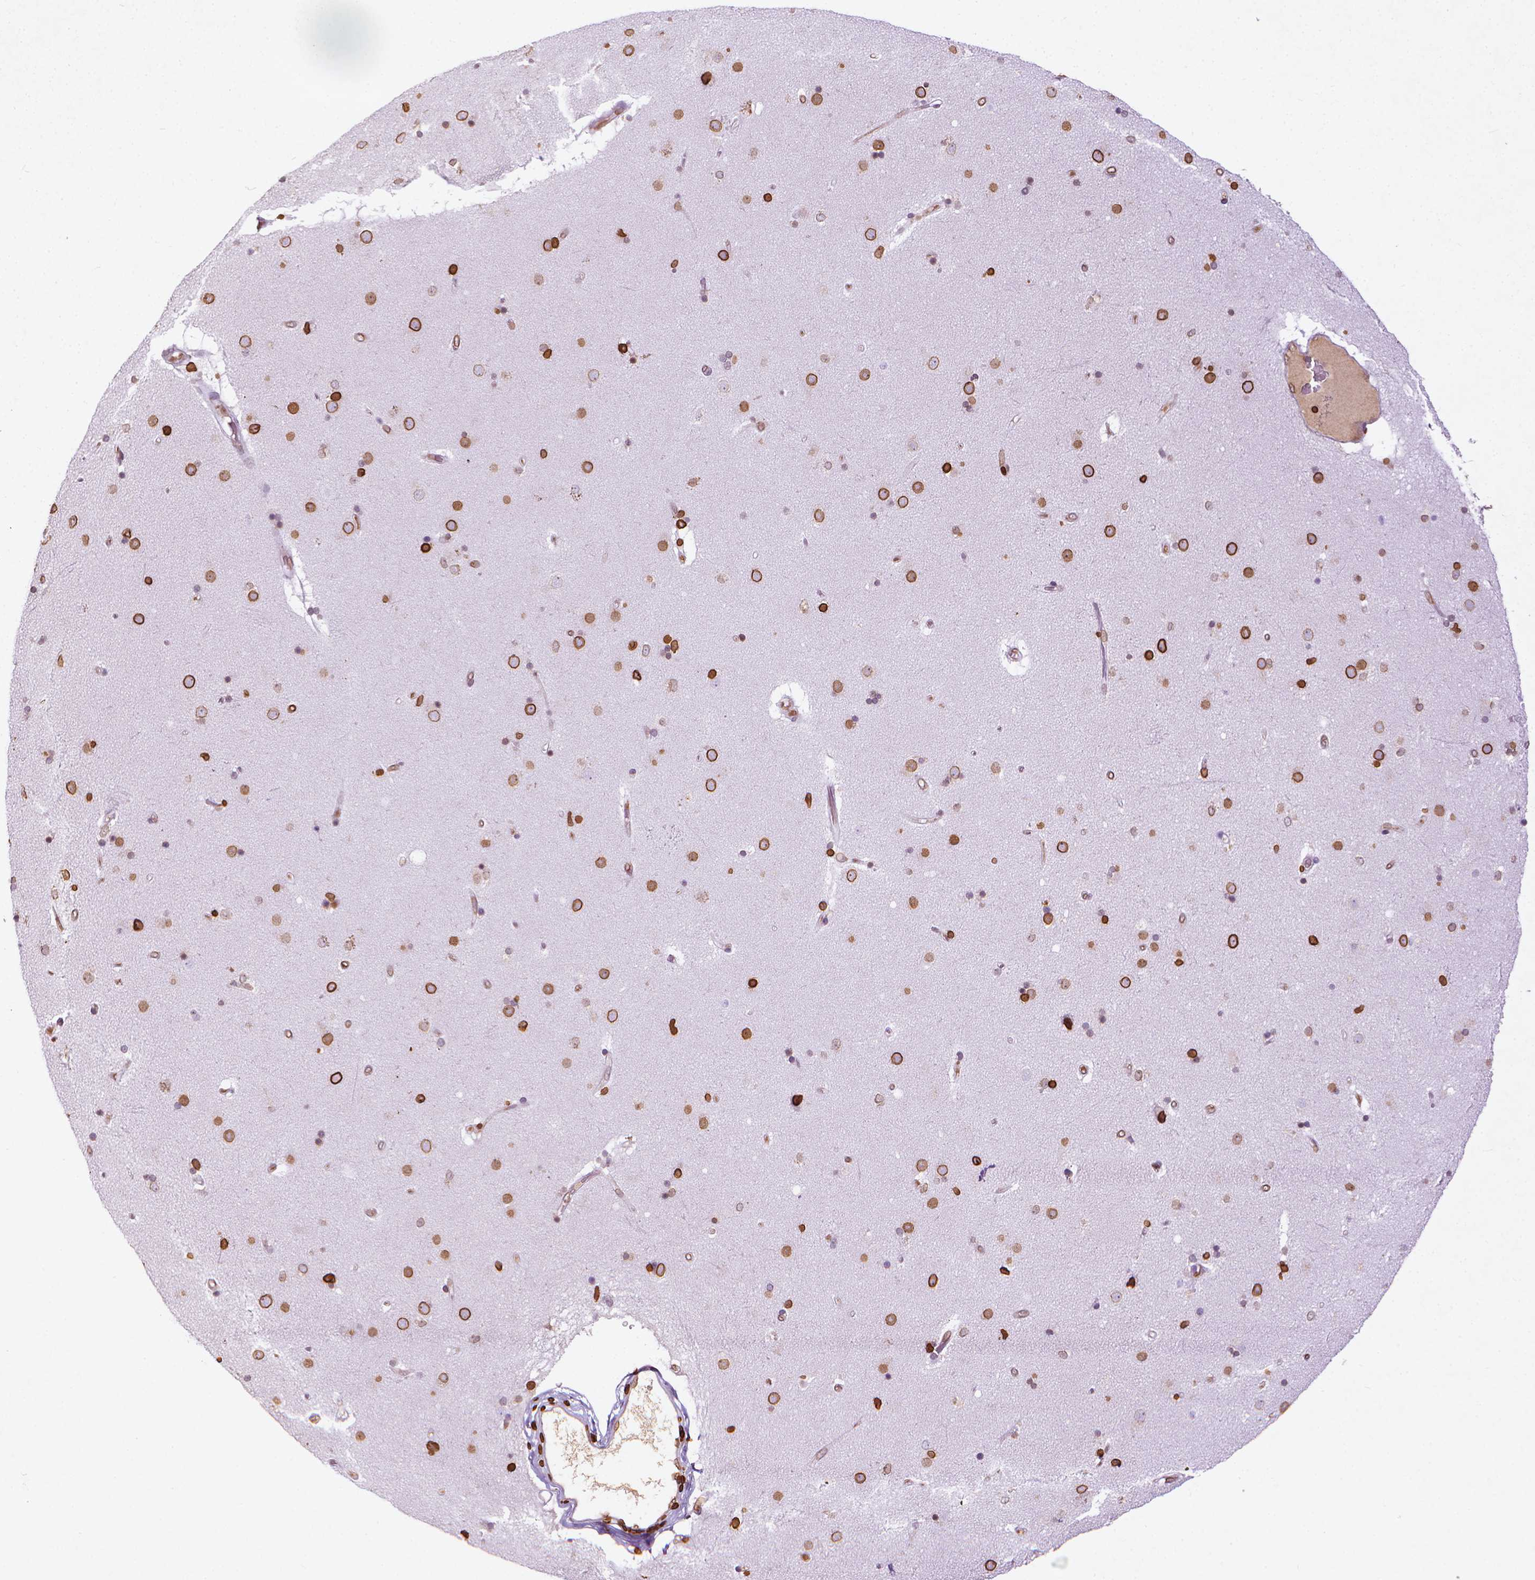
{"staining": {"intensity": "strong", "quantity": "25%-75%", "location": "cytoplasmic/membranous,nuclear"}, "tissue": "caudate", "cell_type": "Glial cells", "image_type": "normal", "snomed": [{"axis": "morphology", "description": "Normal tissue, NOS"}, {"axis": "topography", "description": "Lateral ventricle wall"}], "caption": "This image demonstrates immunohistochemistry (IHC) staining of normal human caudate, with high strong cytoplasmic/membranous,nuclear positivity in approximately 25%-75% of glial cells.", "gene": "LMNB1", "patient": {"sex": "female", "age": 71}}